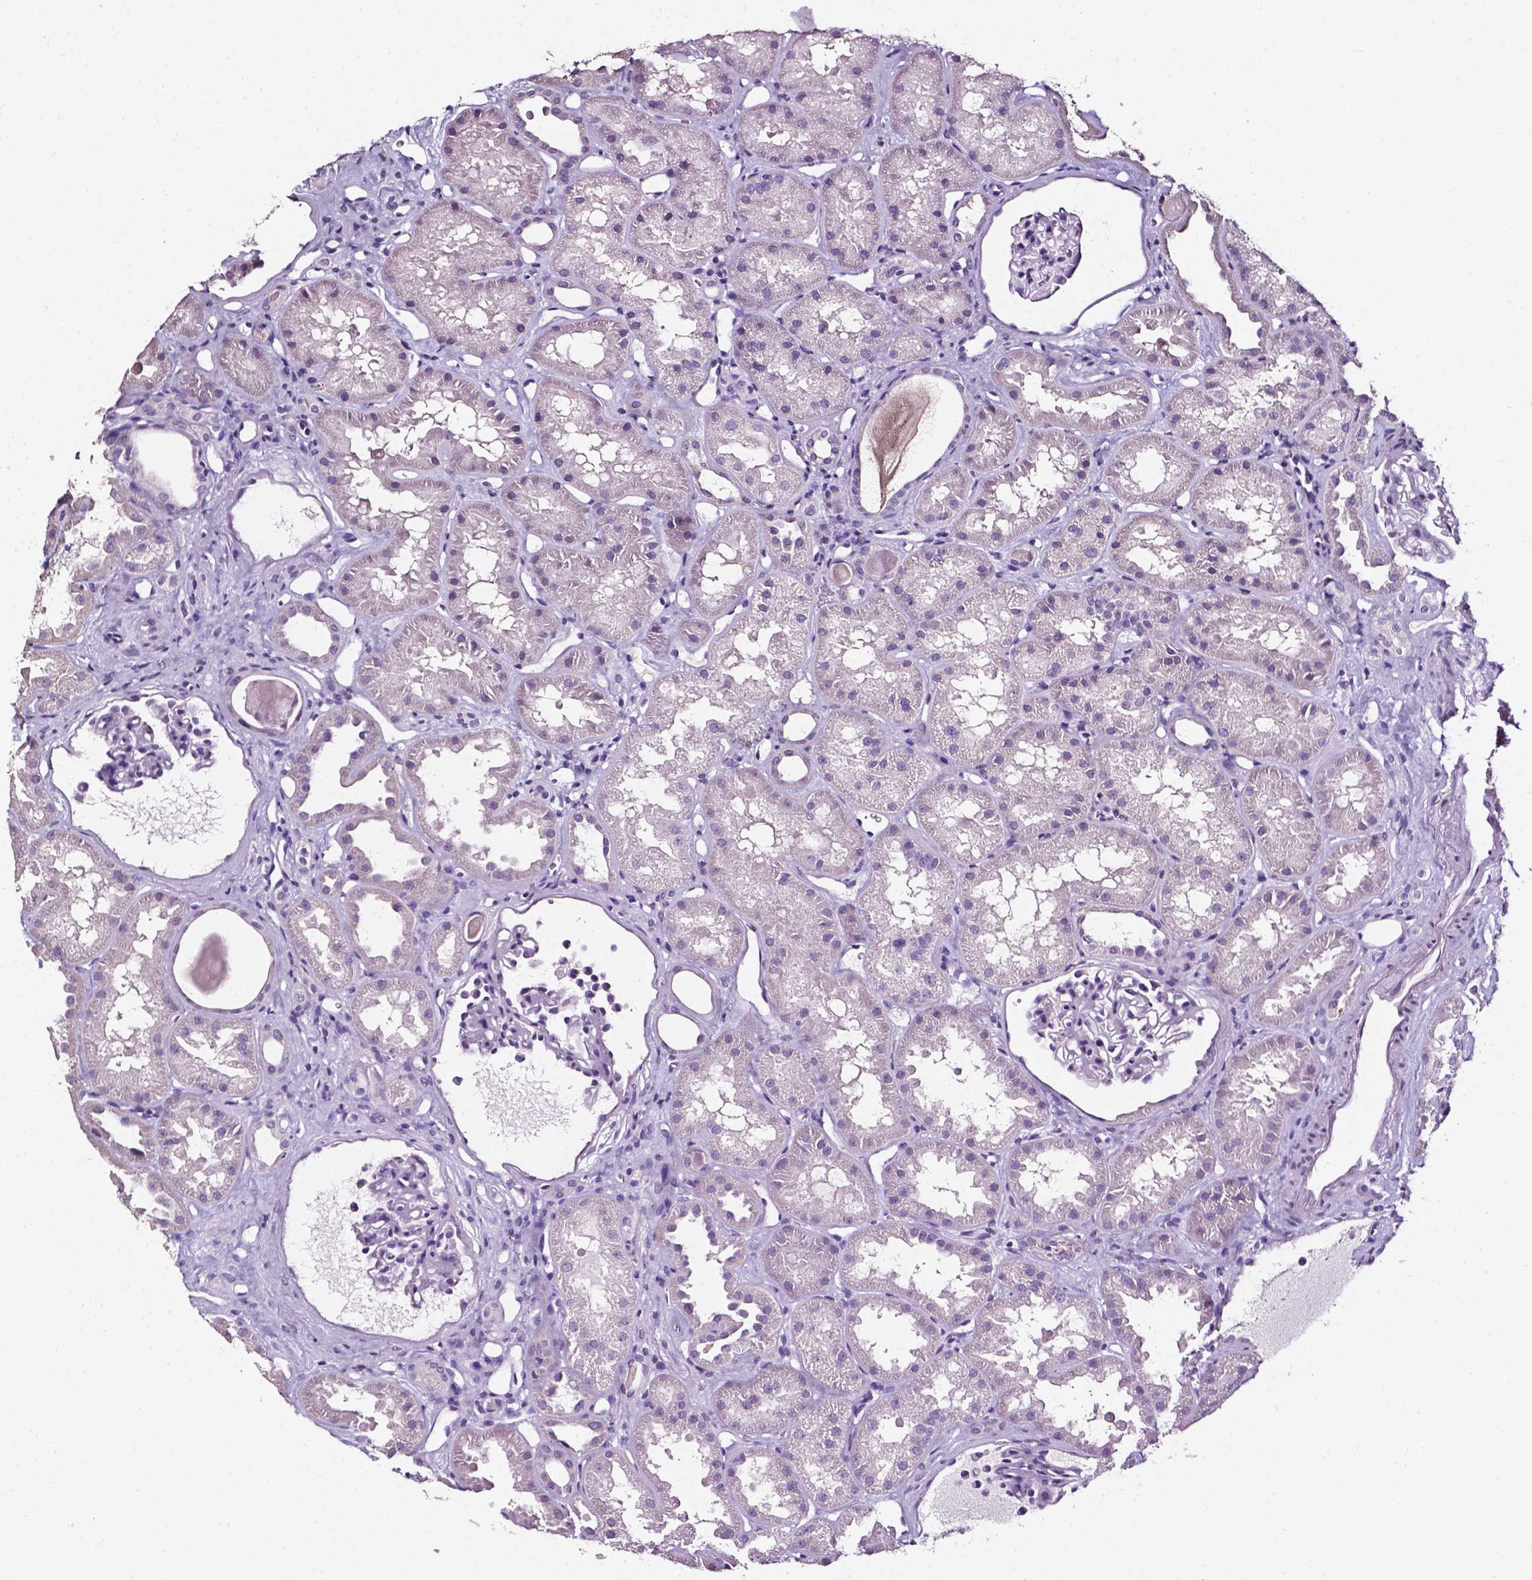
{"staining": {"intensity": "negative", "quantity": "none", "location": "none"}, "tissue": "kidney", "cell_type": "Cells in glomeruli", "image_type": "normal", "snomed": [{"axis": "morphology", "description": "Normal tissue, NOS"}, {"axis": "topography", "description": "Kidney"}], "caption": "Immunohistochemistry micrograph of normal kidney stained for a protein (brown), which reveals no positivity in cells in glomeruli.", "gene": "DEFA5", "patient": {"sex": "male", "age": 61}}